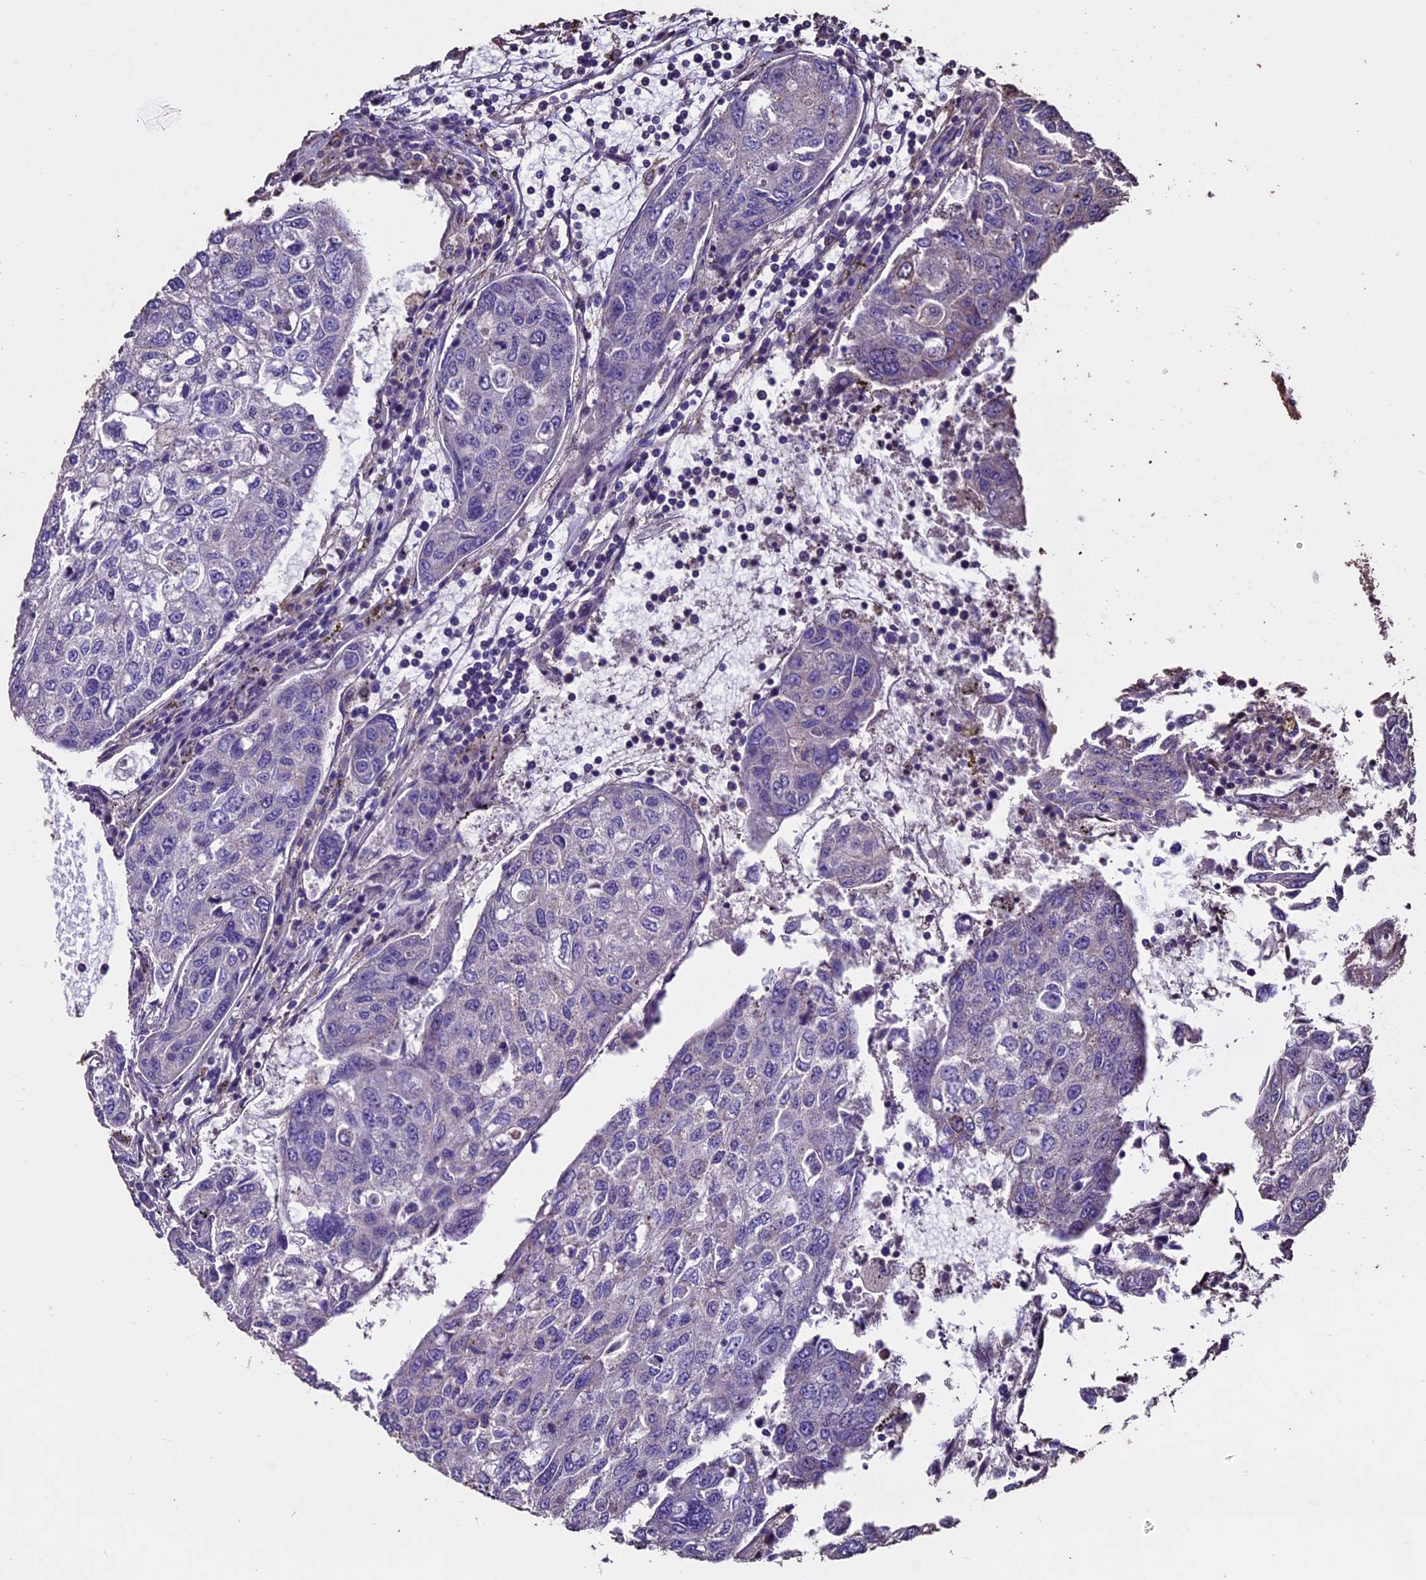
{"staining": {"intensity": "negative", "quantity": "none", "location": "none"}, "tissue": "urothelial cancer", "cell_type": "Tumor cells", "image_type": "cancer", "snomed": [{"axis": "morphology", "description": "Urothelial carcinoma, High grade"}, {"axis": "topography", "description": "Lymph node"}, {"axis": "topography", "description": "Urinary bladder"}], "caption": "This is an immunohistochemistry (IHC) photomicrograph of urothelial carcinoma (high-grade). There is no staining in tumor cells.", "gene": "USB1", "patient": {"sex": "male", "age": 51}}